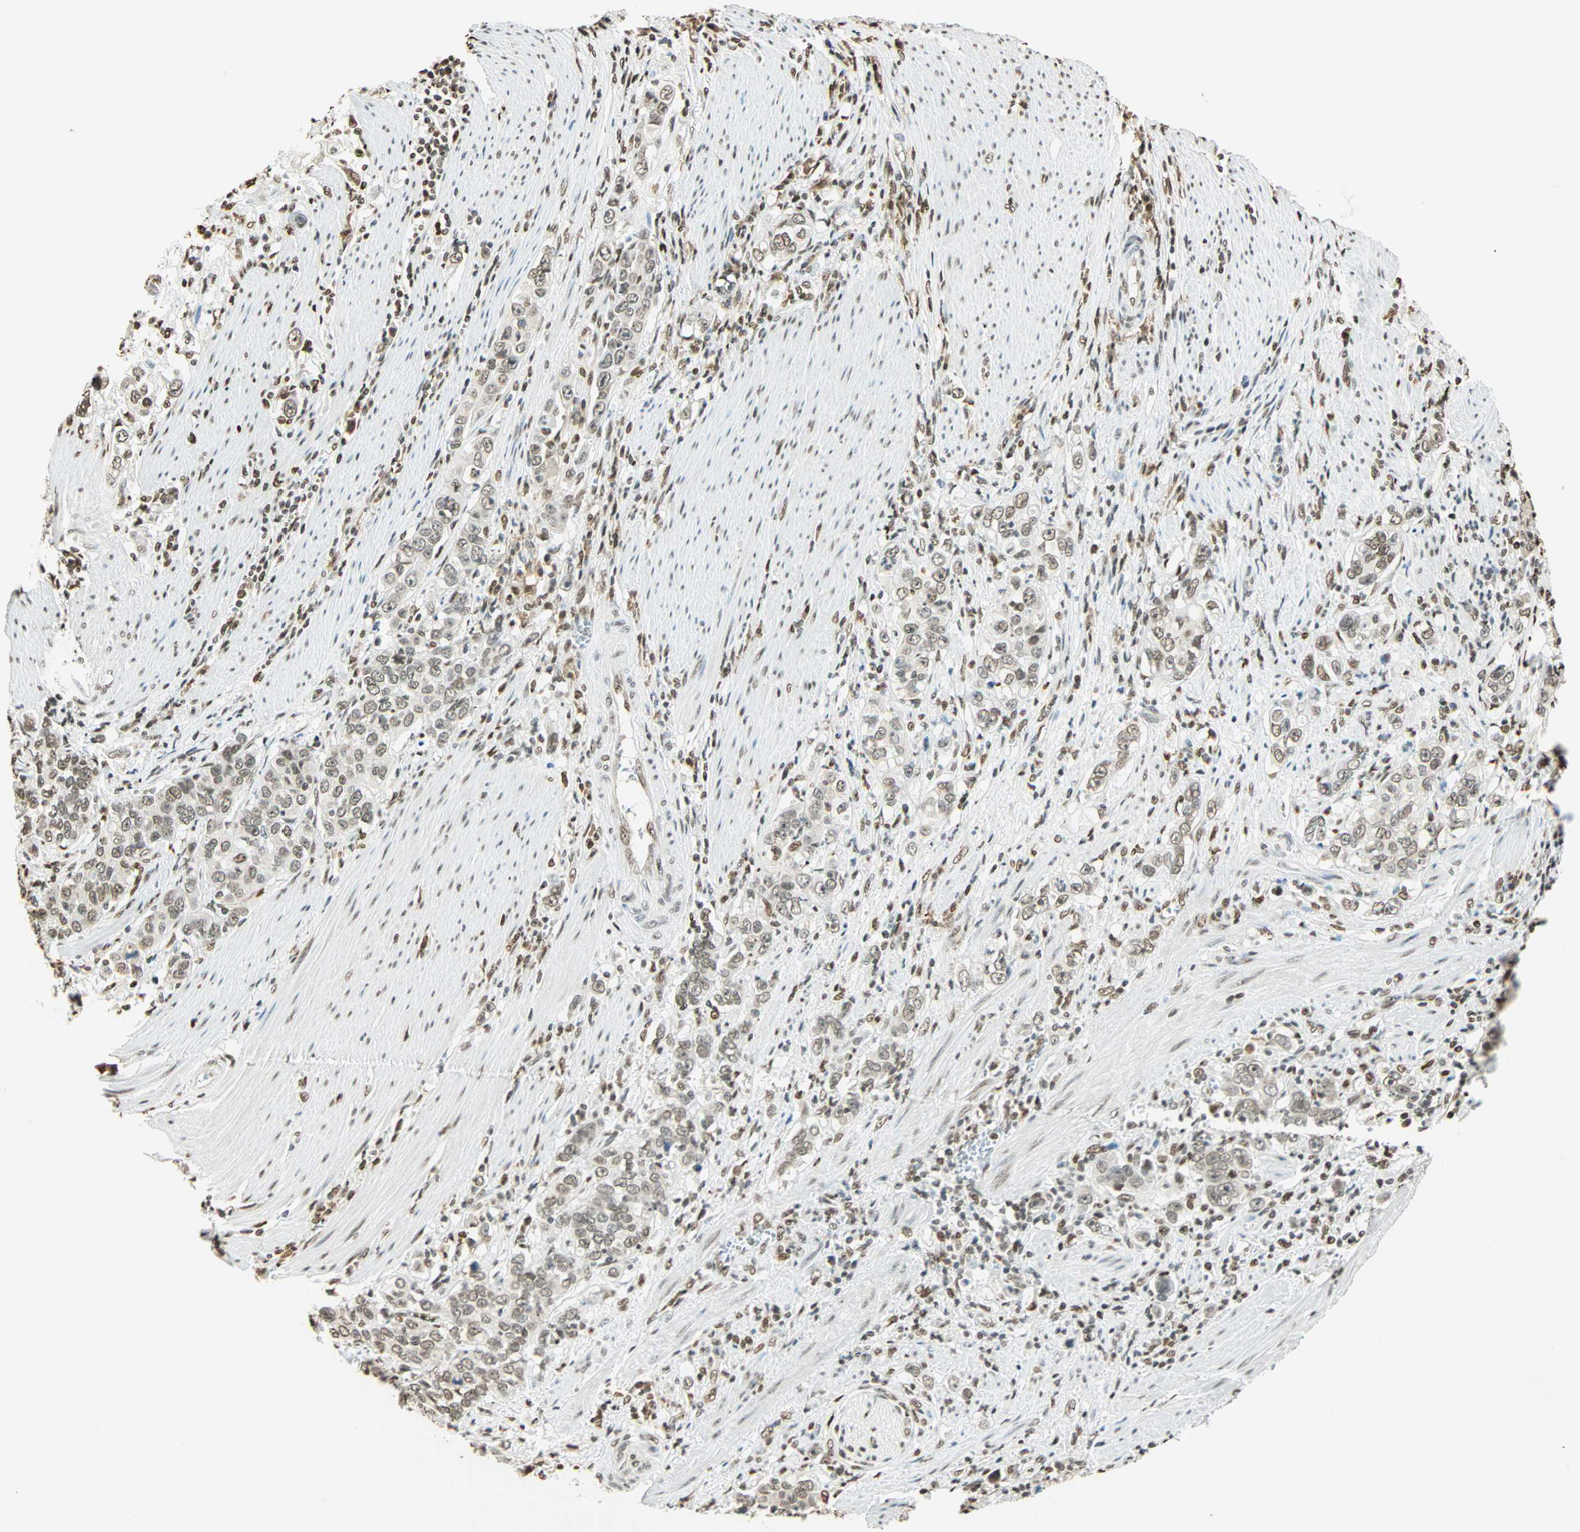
{"staining": {"intensity": "weak", "quantity": "25%-75%", "location": "cytoplasmic/membranous,nuclear"}, "tissue": "stomach cancer", "cell_type": "Tumor cells", "image_type": "cancer", "snomed": [{"axis": "morphology", "description": "Adenocarcinoma, NOS"}, {"axis": "topography", "description": "Stomach, lower"}], "caption": "Stomach adenocarcinoma stained with DAB (3,3'-diaminobenzidine) immunohistochemistry (IHC) exhibits low levels of weak cytoplasmic/membranous and nuclear expression in approximately 25%-75% of tumor cells.", "gene": "FANCG", "patient": {"sex": "female", "age": 72}}